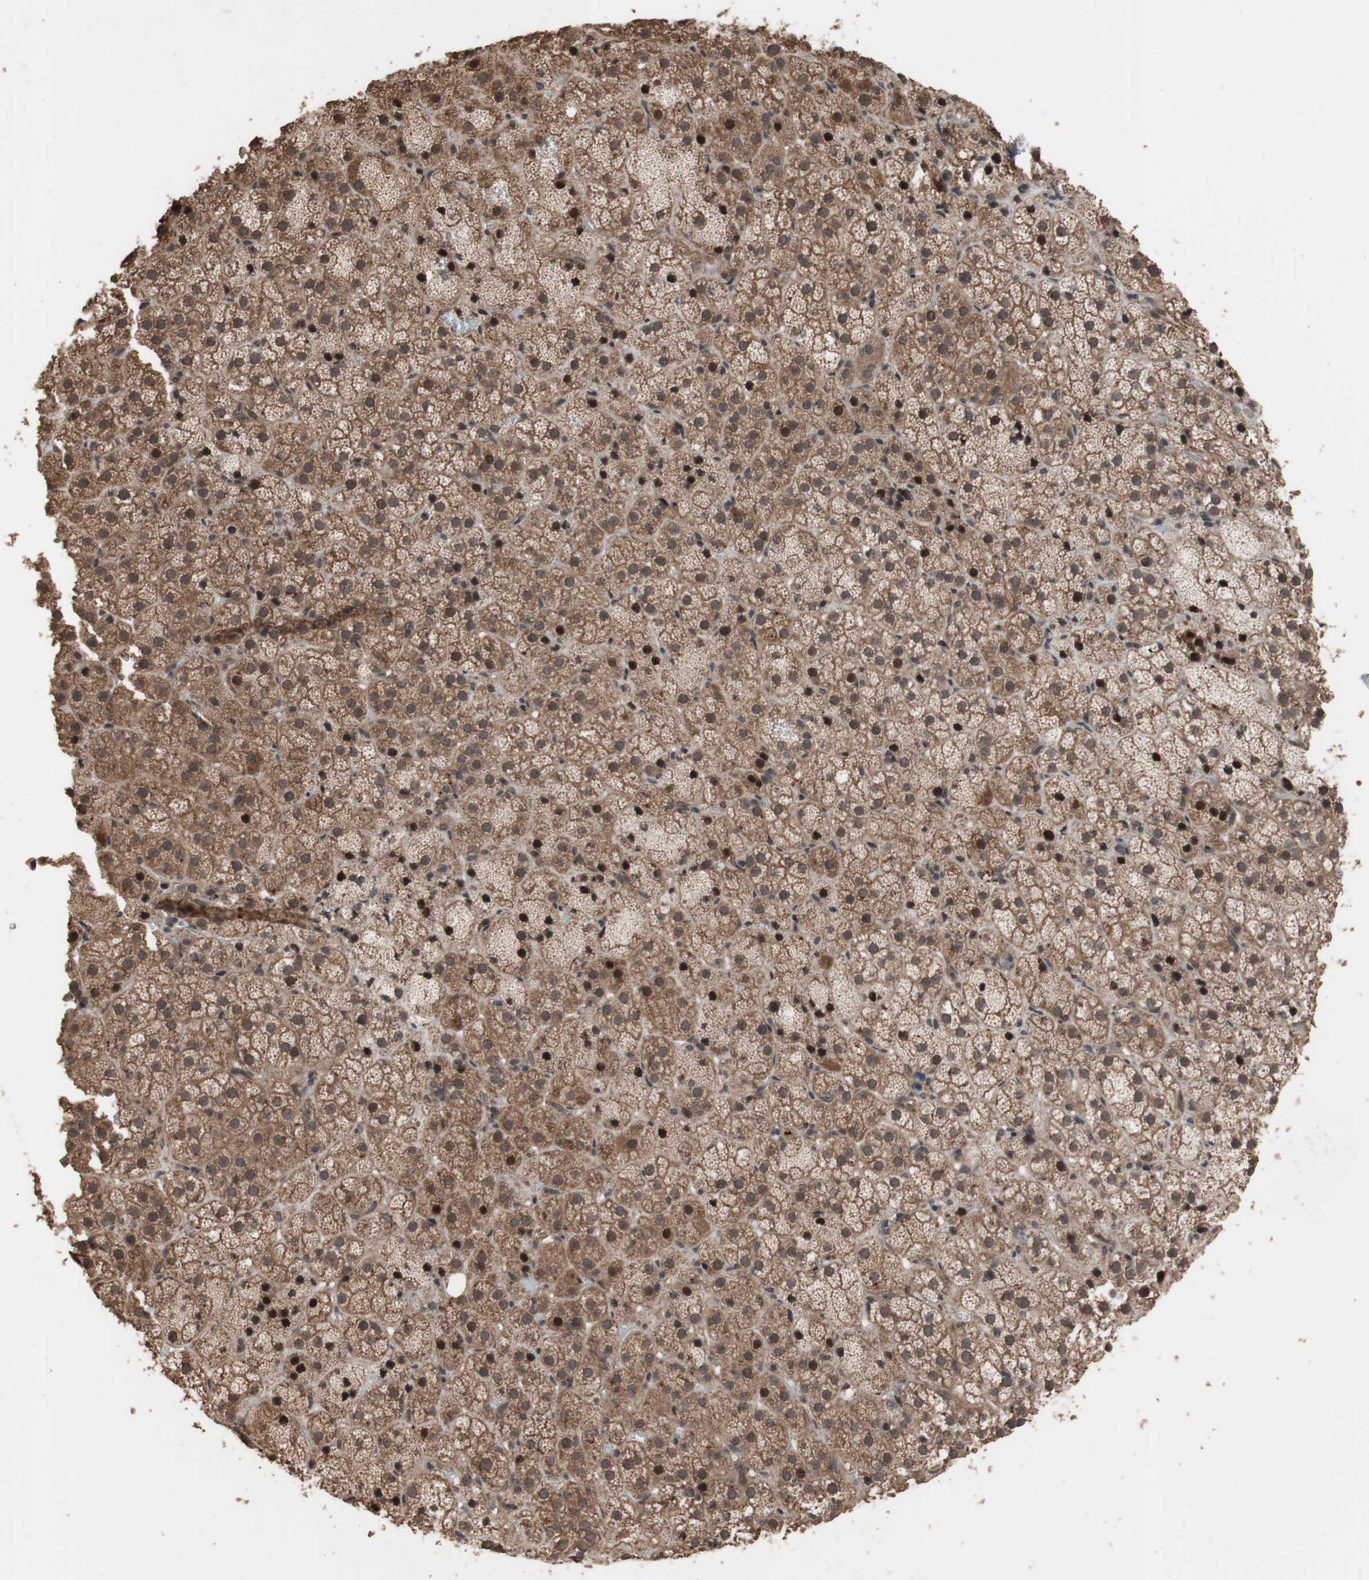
{"staining": {"intensity": "moderate", "quantity": ">75%", "location": "cytoplasmic/membranous"}, "tissue": "adrenal gland", "cell_type": "Glandular cells", "image_type": "normal", "snomed": [{"axis": "morphology", "description": "Normal tissue, NOS"}, {"axis": "topography", "description": "Adrenal gland"}], "caption": "Glandular cells exhibit medium levels of moderate cytoplasmic/membranous staining in approximately >75% of cells in normal adrenal gland.", "gene": "KANSL1", "patient": {"sex": "female", "age": 57}}